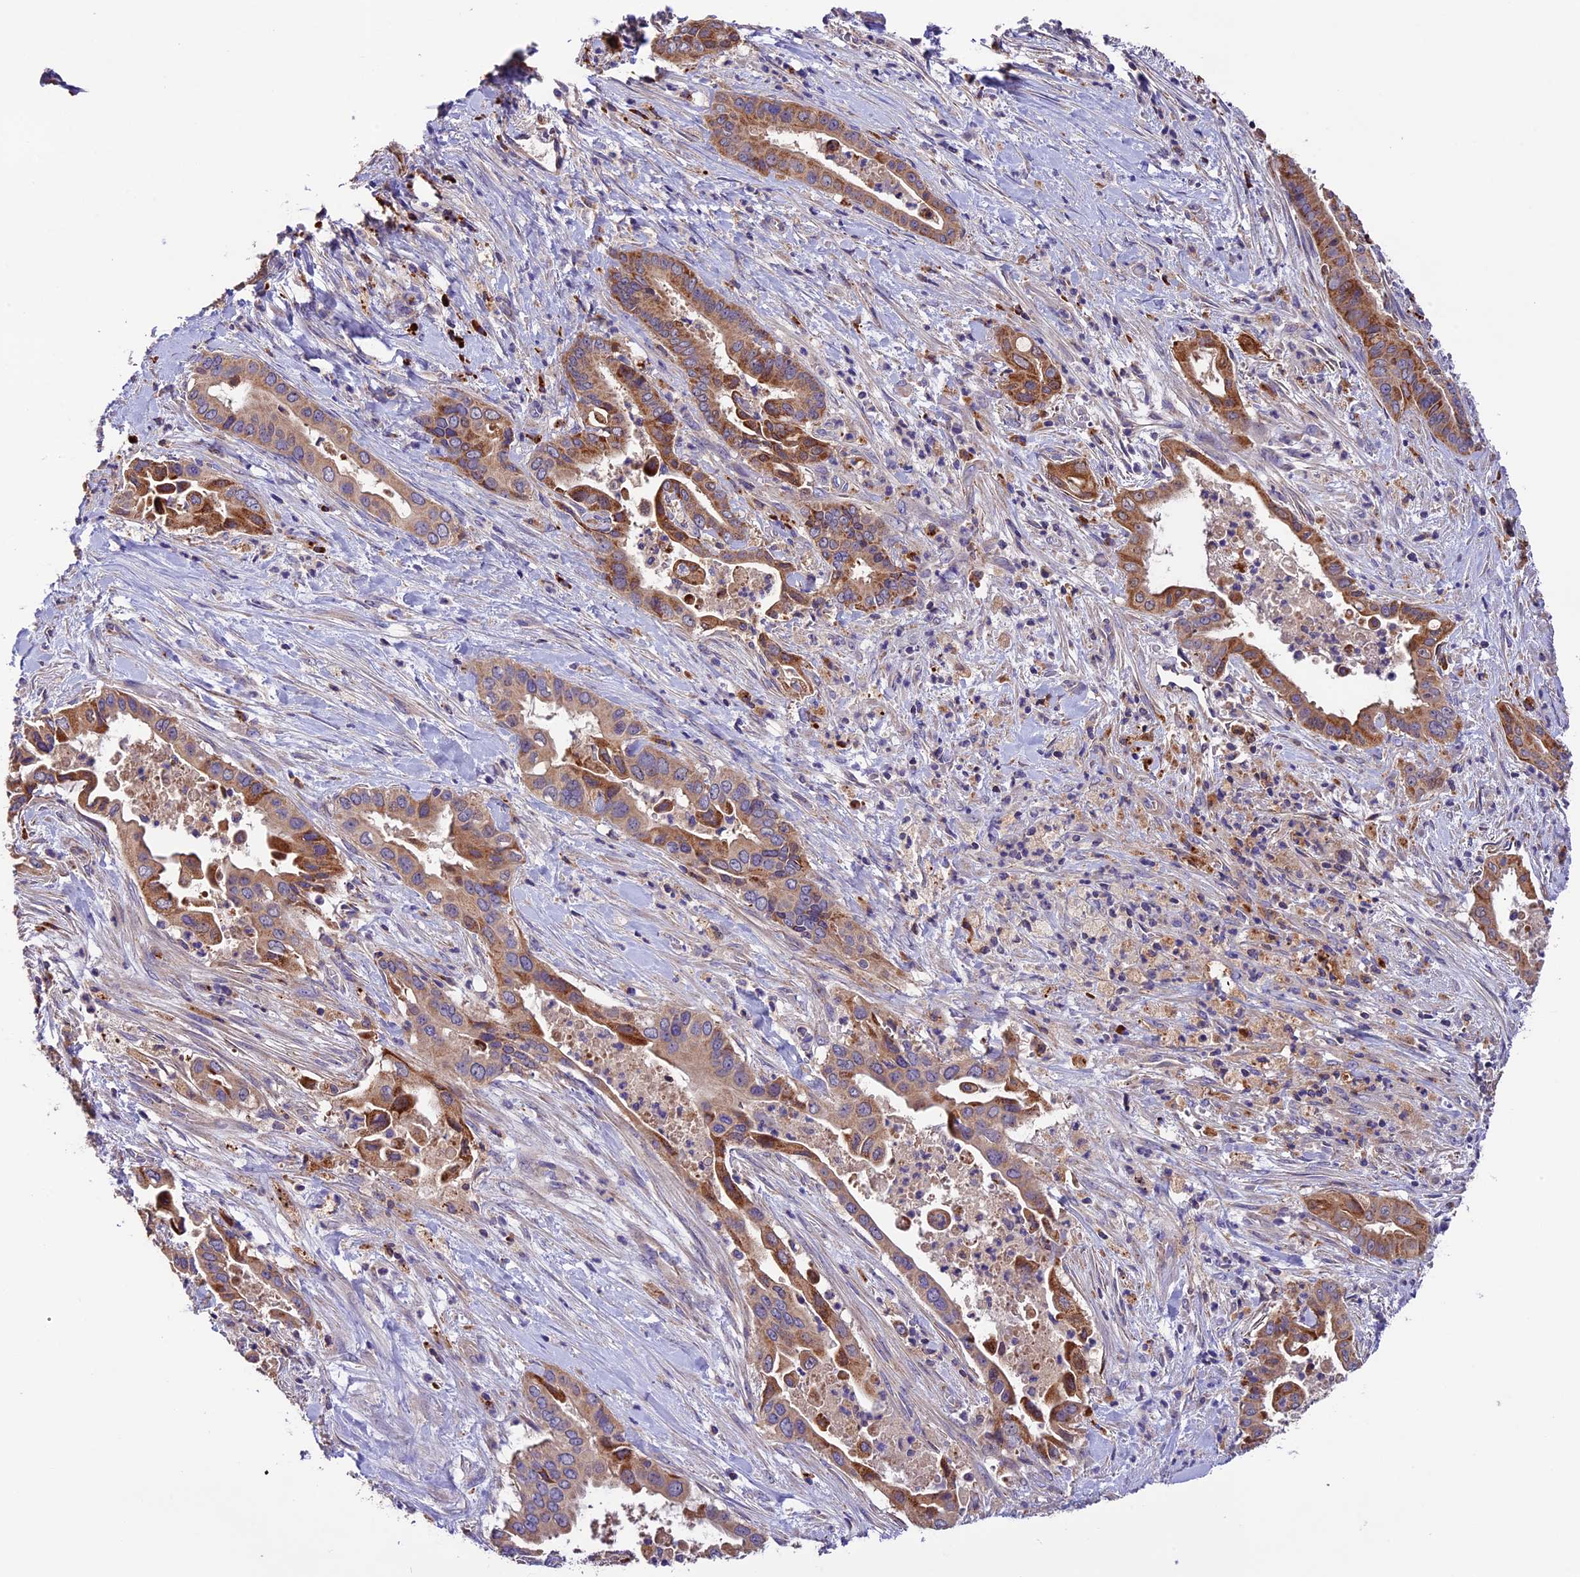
{"staining": {"intensity": "moderate", "quantity": ">75%", "location": "cytoplasmic/membranous"}, "tissue": "pancreatic cancer", "cell_type": "Tumor cells", "image_type": "cancer", "snomed": [{"axis": "morphology", "description": "Adenocarcinoma, NOS"}, {"axis": "topography", "description": "Pancreas"}], "caption": "Protein staining of pancreatic adenocarcinoma tissue reveals moderate cytoplasmic/membranous expression in about >75% of tumor cells.", "gene": "METTL22", "patient": {"sex": "female", "age": 77}}